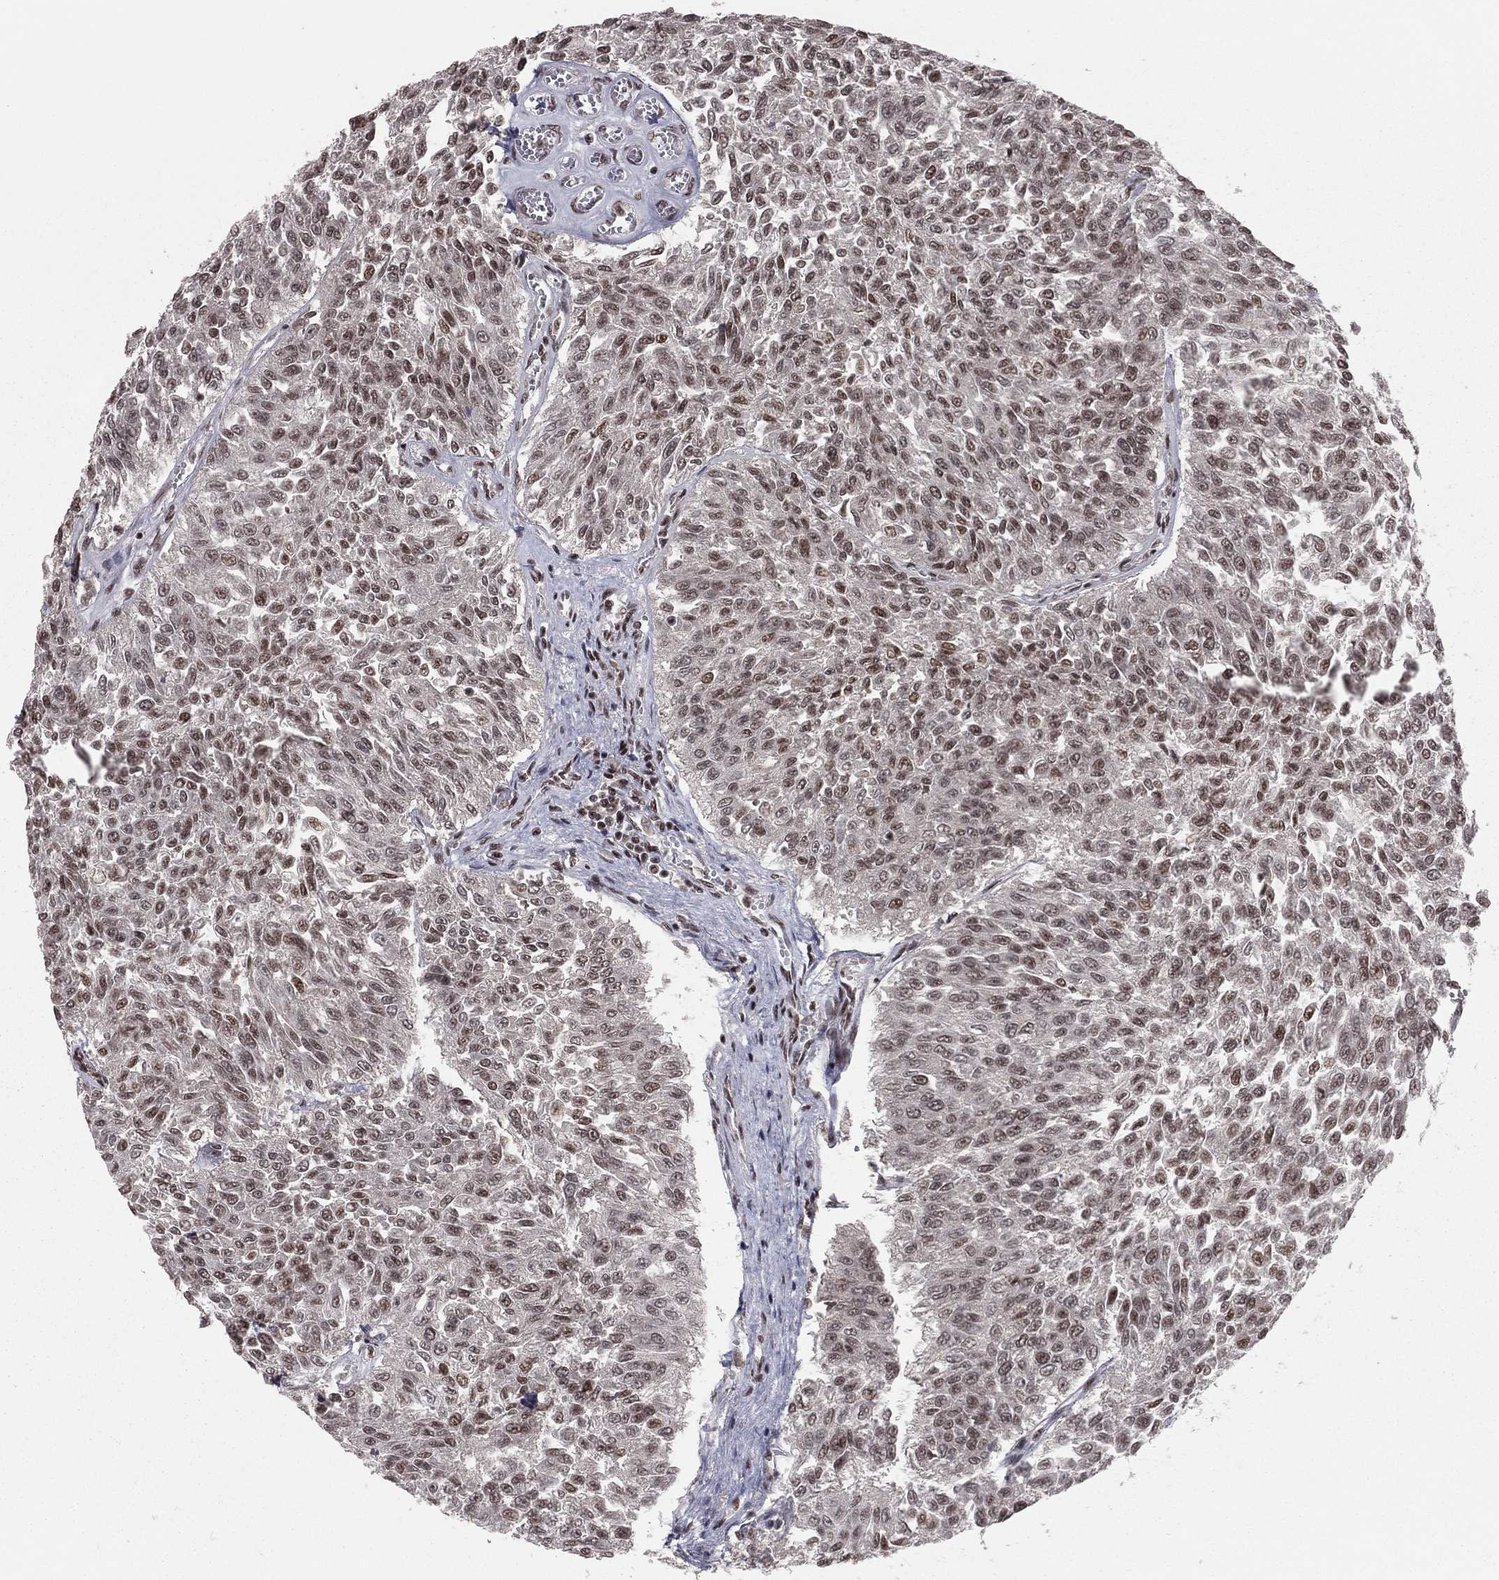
{"staining": {"intensity": "moderate", "quantity": "<25%", "location": "nuclear"}, "tissue": "urothelial cancer", "cell_type": "Tumor cells", "image_type": "cancer", "snomed": [{"axis": "morphology", "description": "Urothelial carcinoma, Low grade"}, {"axis": "topography", "description": "Urinary bladder"}], "caption": "DAB immunohistochemical staining of low-grade urothelial carcinoma demonstrates moderate nuclear protein staining in about <25% of tumor cells.", "gene": "NFYB", "patient": {"sex": "male", "age": 78}}